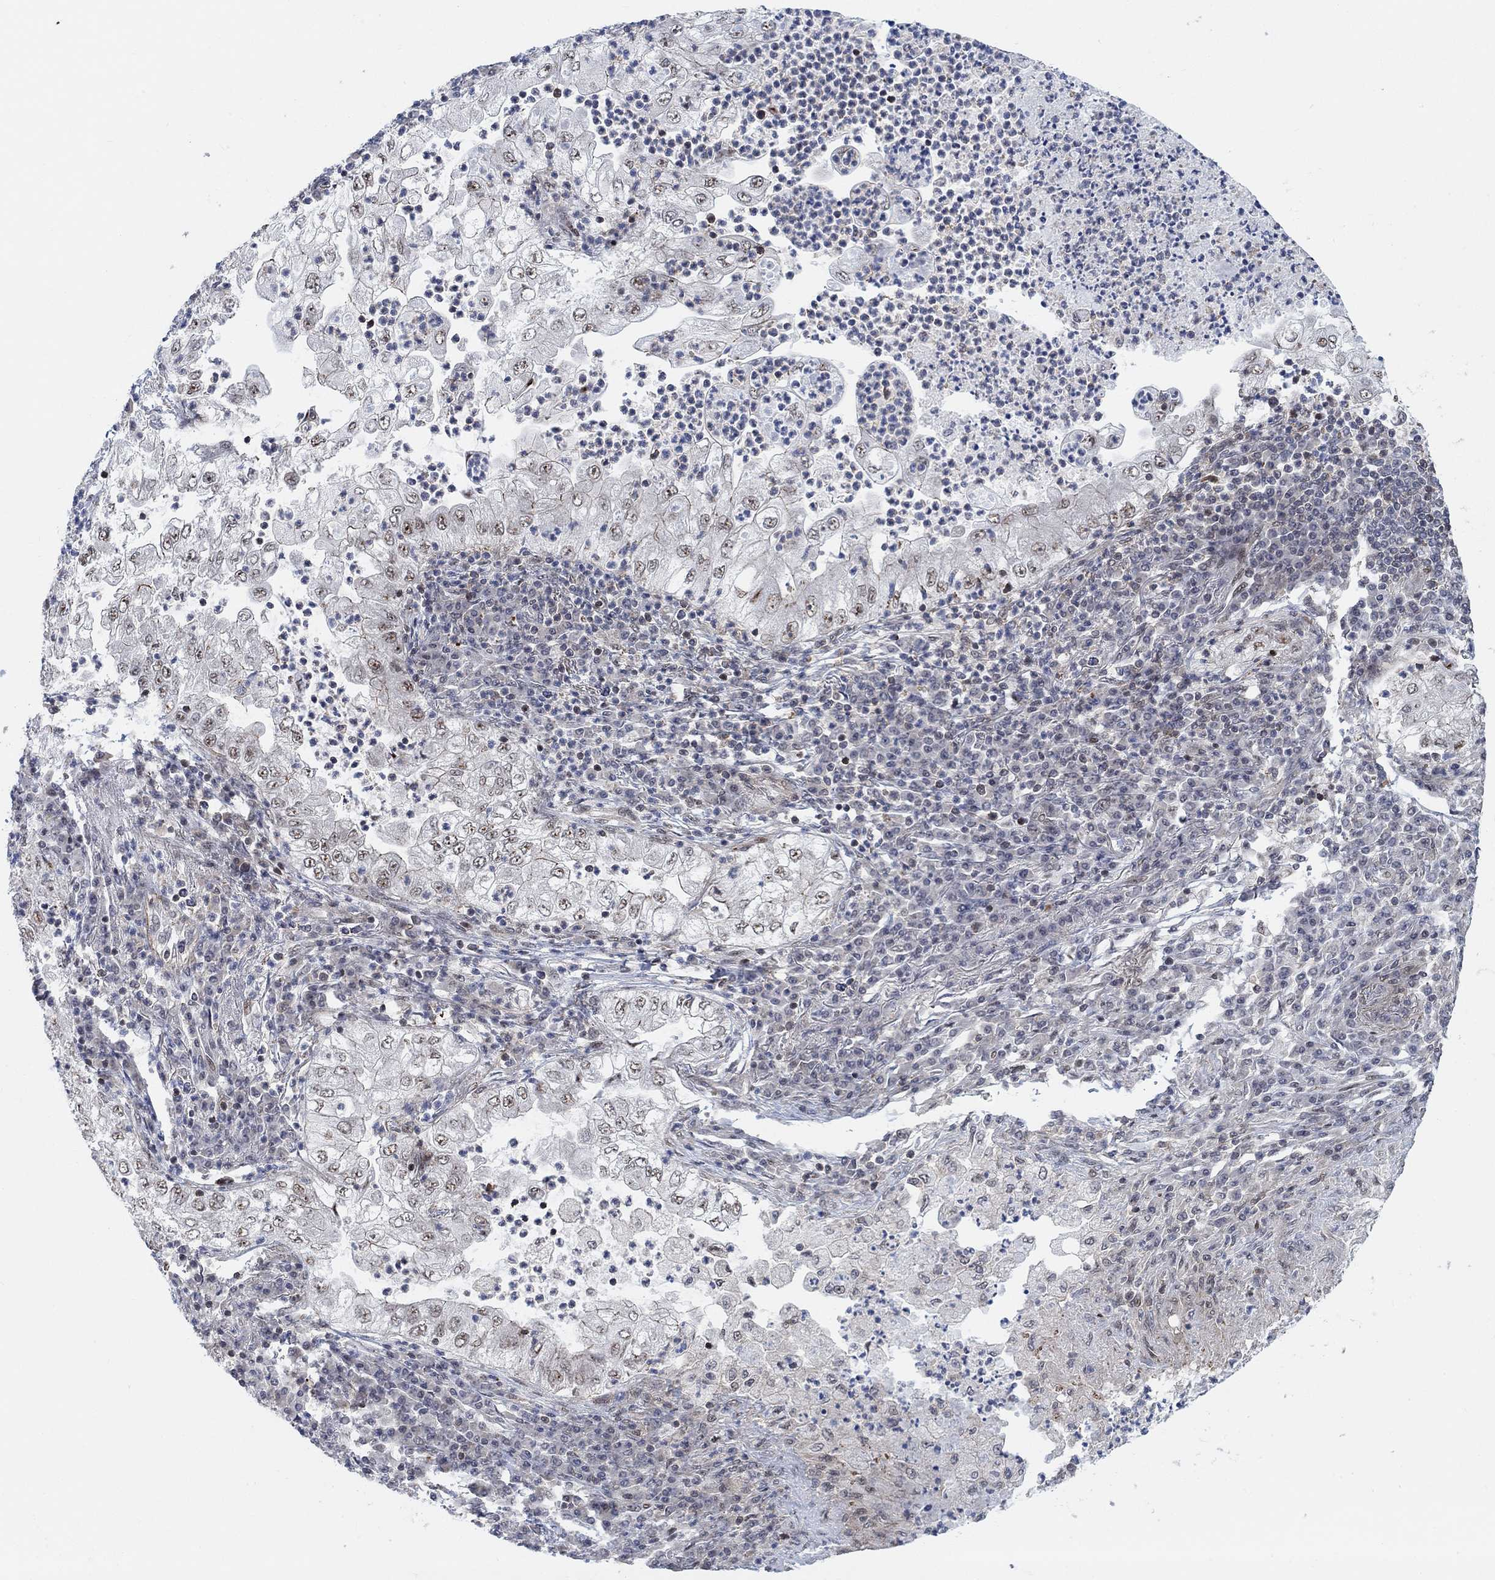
{"staining": {"intensity": "moderate", "quantity": "<25%", "location": "nuclear"}, "tissue": "lung cancer", "cell_type": "Tumor cells", "image_type": "cancer", "snomed": [{"axis": "morphology", "description": "Adenocarcinoma, NOS"}, {"axis": "topography", "description": "Lung"}], "caption": "This is a photomicrograph of immunohistochemistry staining of lung cancer (adenocarcinoma), which shows moderate positivity in the nuclear of tumor cells.", "gene": "PWWP2B", "patient": {"sex": "female", "age": 73}}